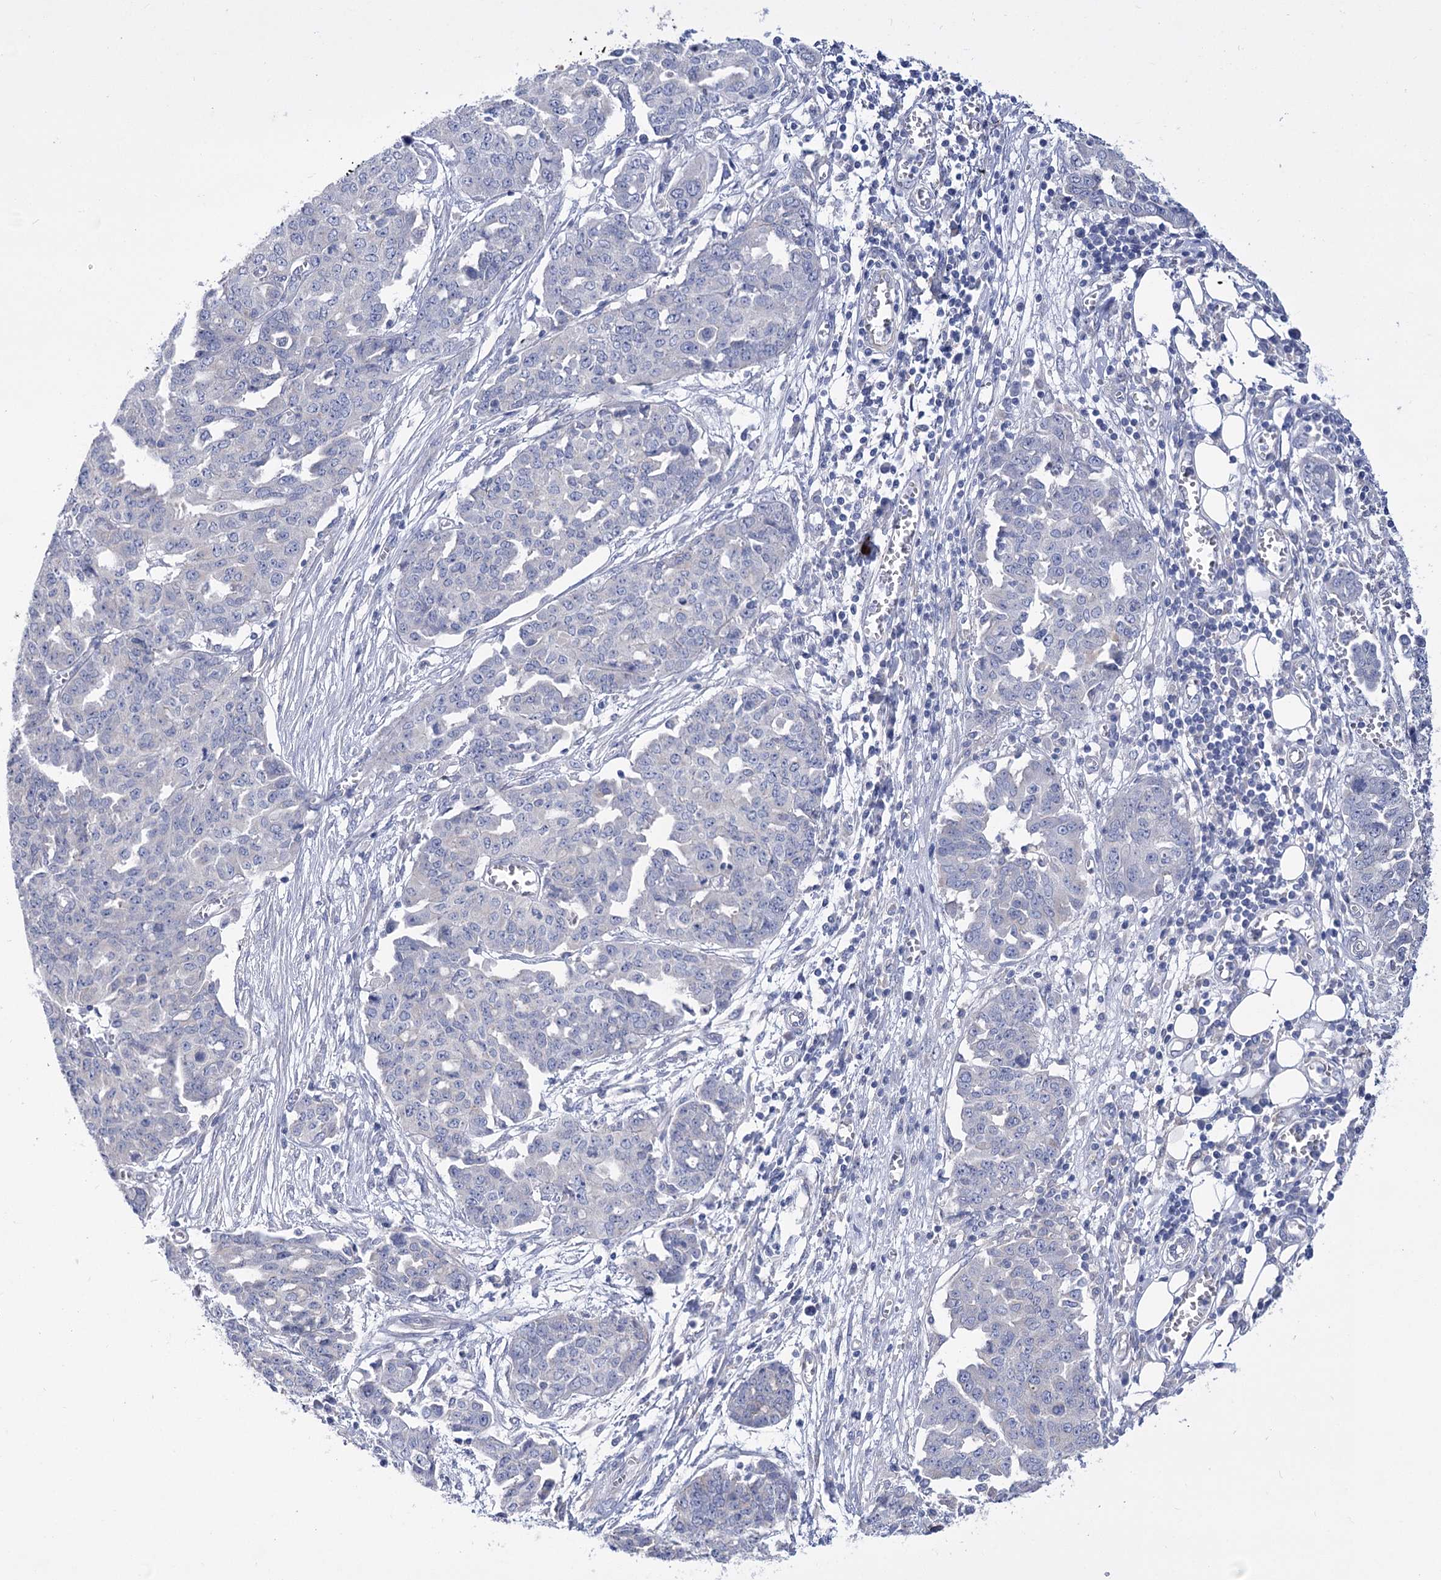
{"staining": {"intensity": "negative", "quantity": "none", "location": "none"}, "tissue": "ovarian cancer", "cell_type": "Tumor cells", "image_type": "cancer", "snomed": [{"axis": "morphology", "description": "Cystadenocarcinoma, serous, NOS"}, {"axis": "topography", "description": "Soft tissue"}, {"axis": "topography", "description": "Ovary"}], "caption": "Protein analysis of ovarian cancer (serous cystadenocarcinoma) reveals no significant staining in tumor cells.", "gene": "LRRC34", "patient": {"sex": "female", "age": 57}}